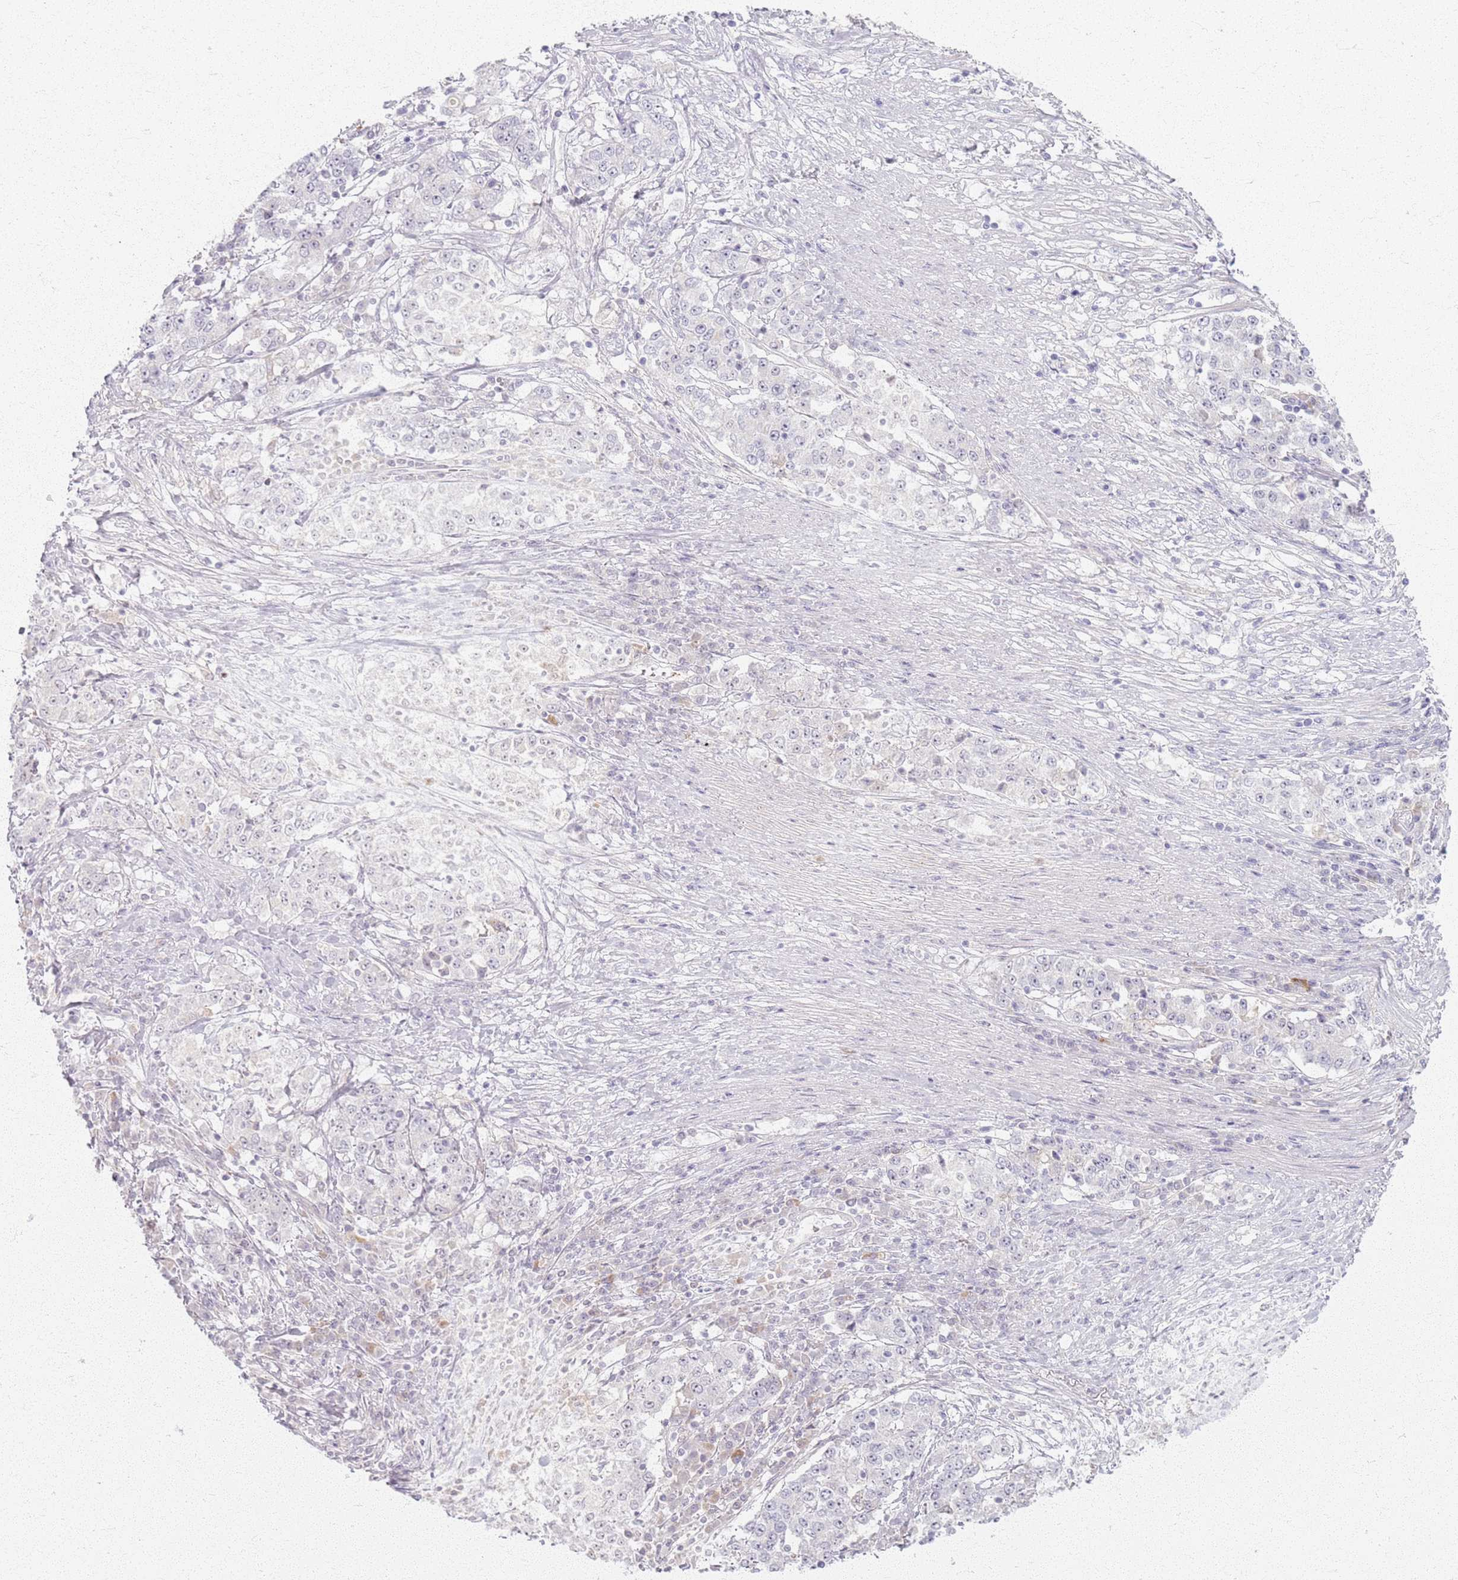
{"staining": {"intensity": "negative", "quantity": "none", "location": "none"}, "tissue": "stomach cancer", "cell_type": "Tumor cells", "image_type": "cancer", "snomed": [{"axis": "morphology", "description": "Adenocarcinoma, NOS"}, {"axis": "topography", "description": "Stomach"}], "caption": "Stomach adenocarcinoma was stained to show a protein in brown. There is no significant staining in tumor cells. (IHC, brightfield microscopy, high magnification).", "gene": "CRIPT", "patient": {"sex": "male", "age": 59}}